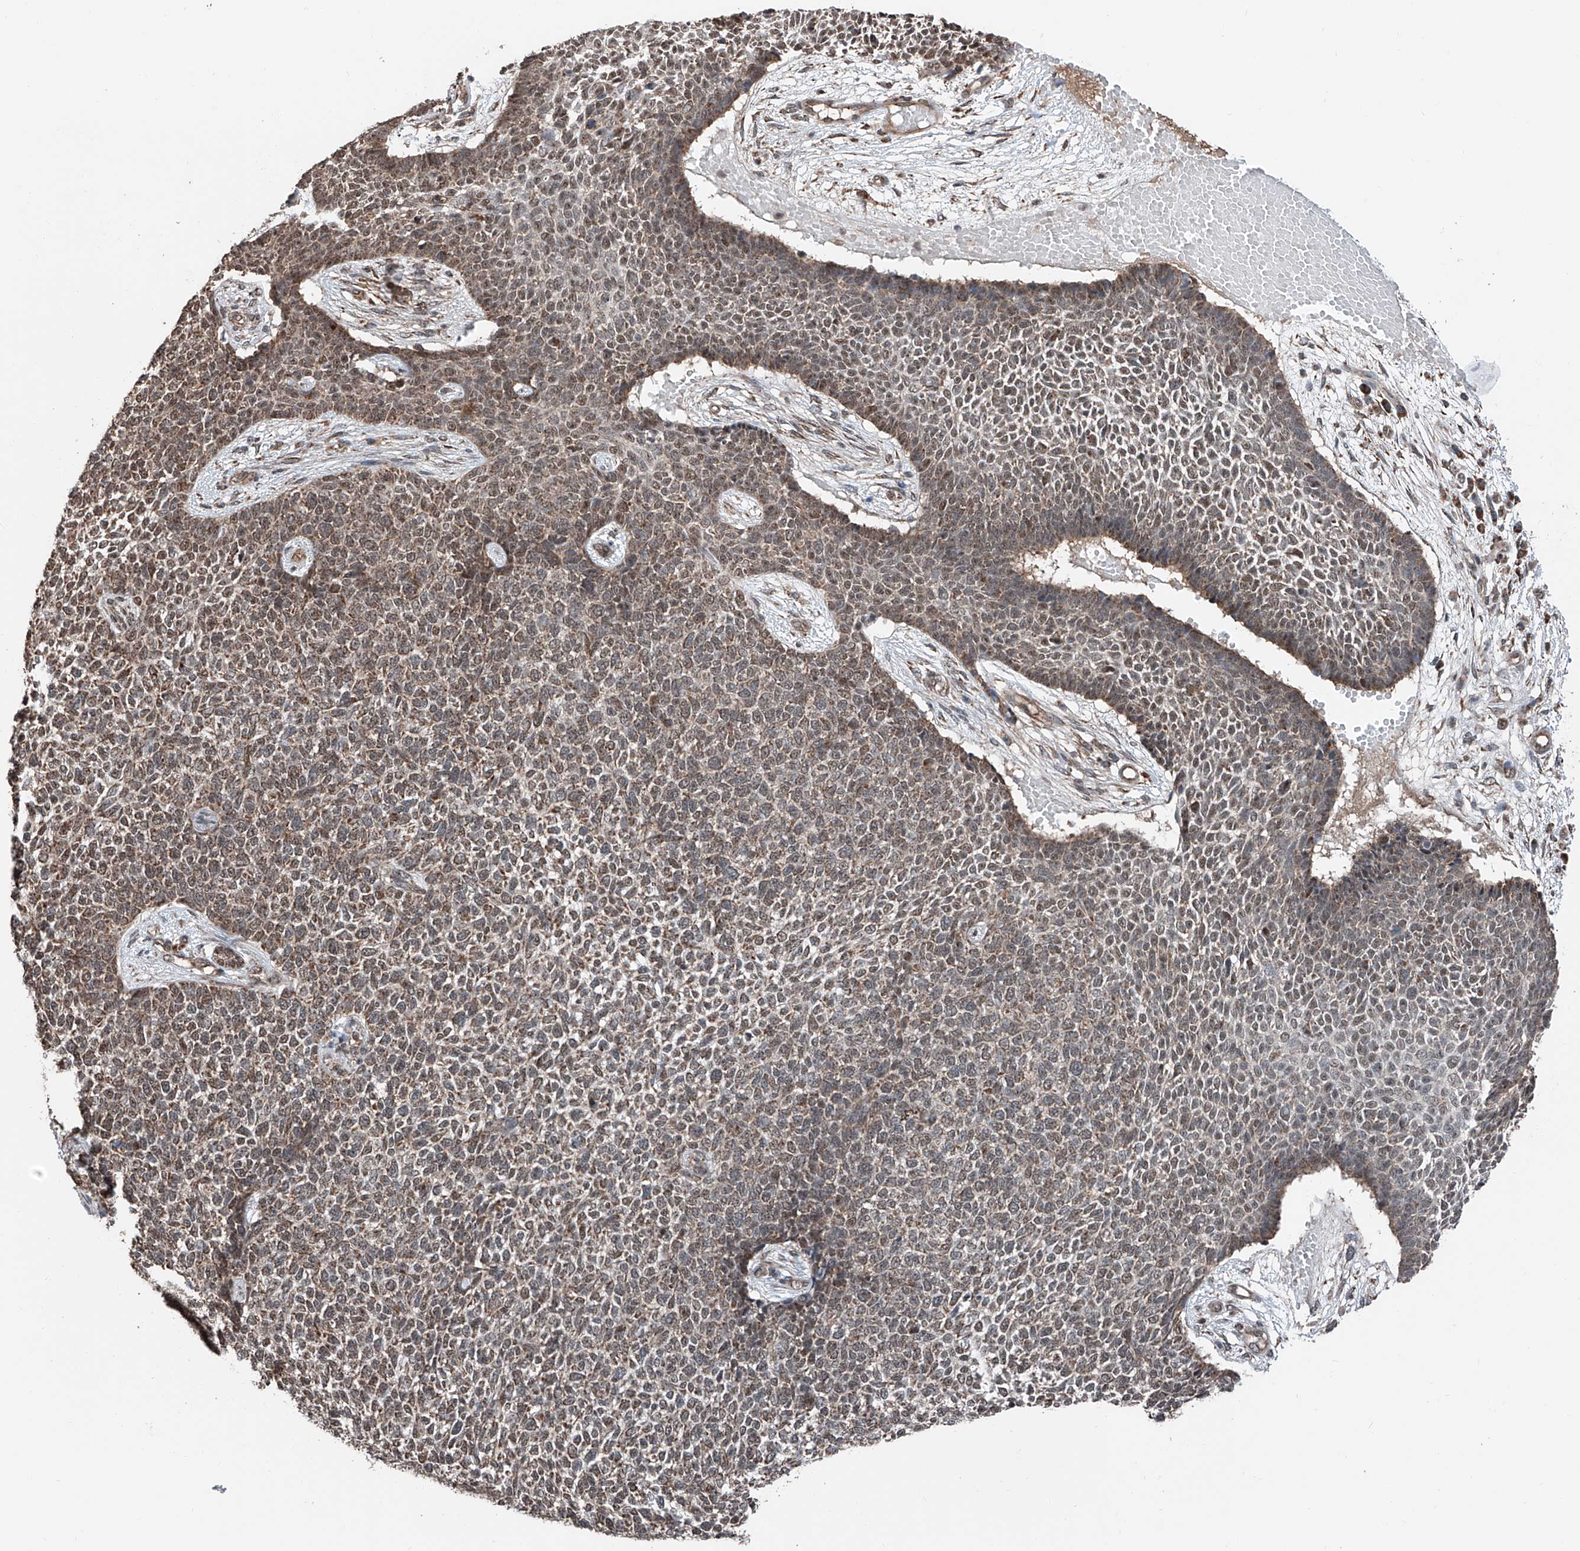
{"staining": {"intensity": "moderate", "quantity": ">75%", "location": "cytoplasmic/membranous"}, "tissue": "skin cancer", "cell_type": "Tumor cells", "image_type": "cancer", "snomed": [{"axis": "morphology", "description": "Basal cell carcinoma"}, {"axis": "topography", "description": "Skin"}], "caption": "Brown immunohistochemical staining in human basal cell carcinoma (skin) exhibits moderate cytoplasmic/membranous positivity in about >75% of tumor cells. (DAB (3,3'-diaminobenzidine) IHC, brown staining for protein, blue staining for nuclei).", "gene": "ZNF445", "patient": {"sex": "female", "age": 84}}